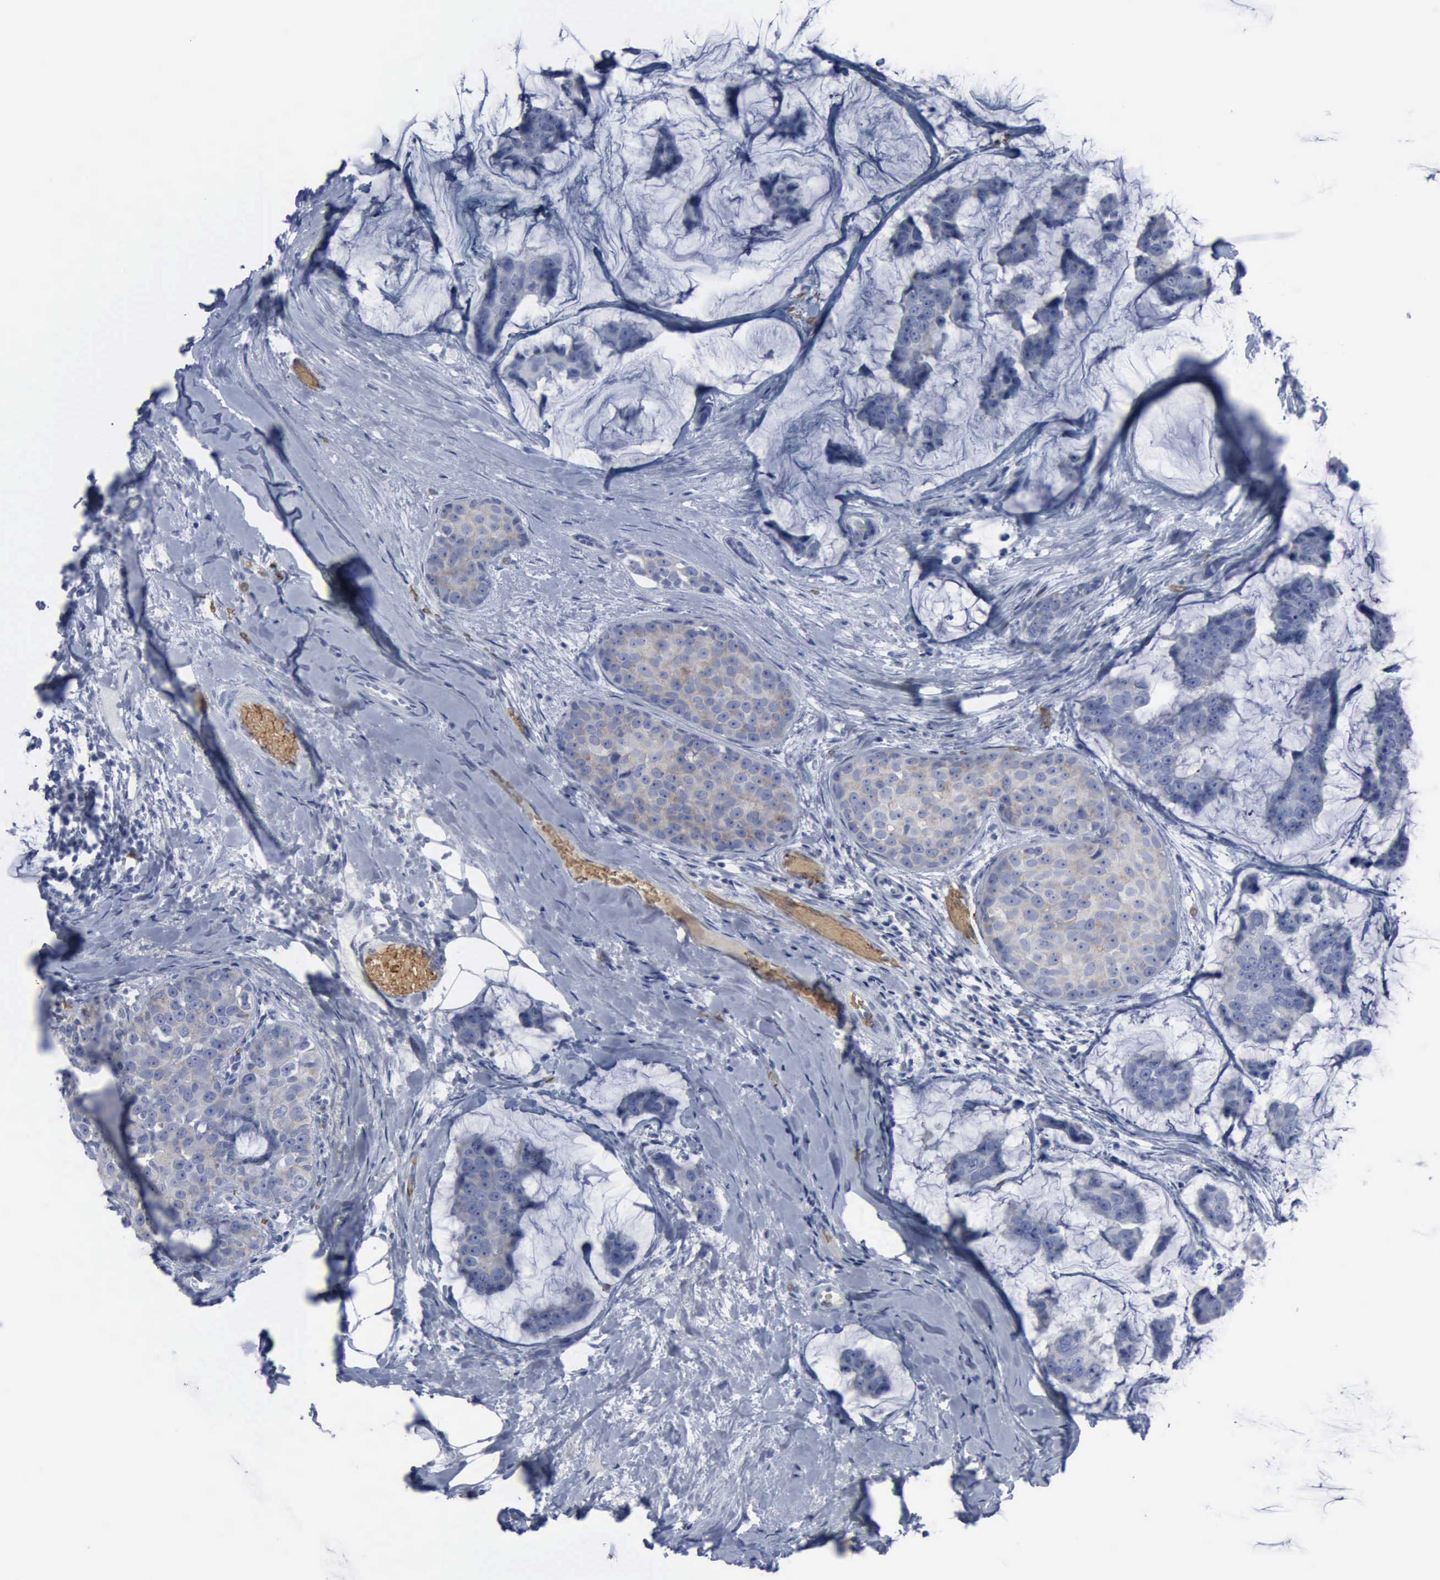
{"staining": {"intensity": "weak", "quantity": "<25%", "location": "cytoplasmic/membranous"}, "tissue": "breast cancer", "cell_type": "Tumor cells", "image_type": "cancer", "snomed": [{"axis": "morphology", "description": "Normal tissue, NOS"}, {"axis": "morphology", "description": "Duct carcinoma"}, {"axis": "topography", "description": "Breast"}], "caption": "DAB immunohistochemical staining of breast cancer (intraductal carcinoma) displays no significant expression in tumor cells.", "gene": "TGFB1", "patient": {"sex": "female", "age": 50}}